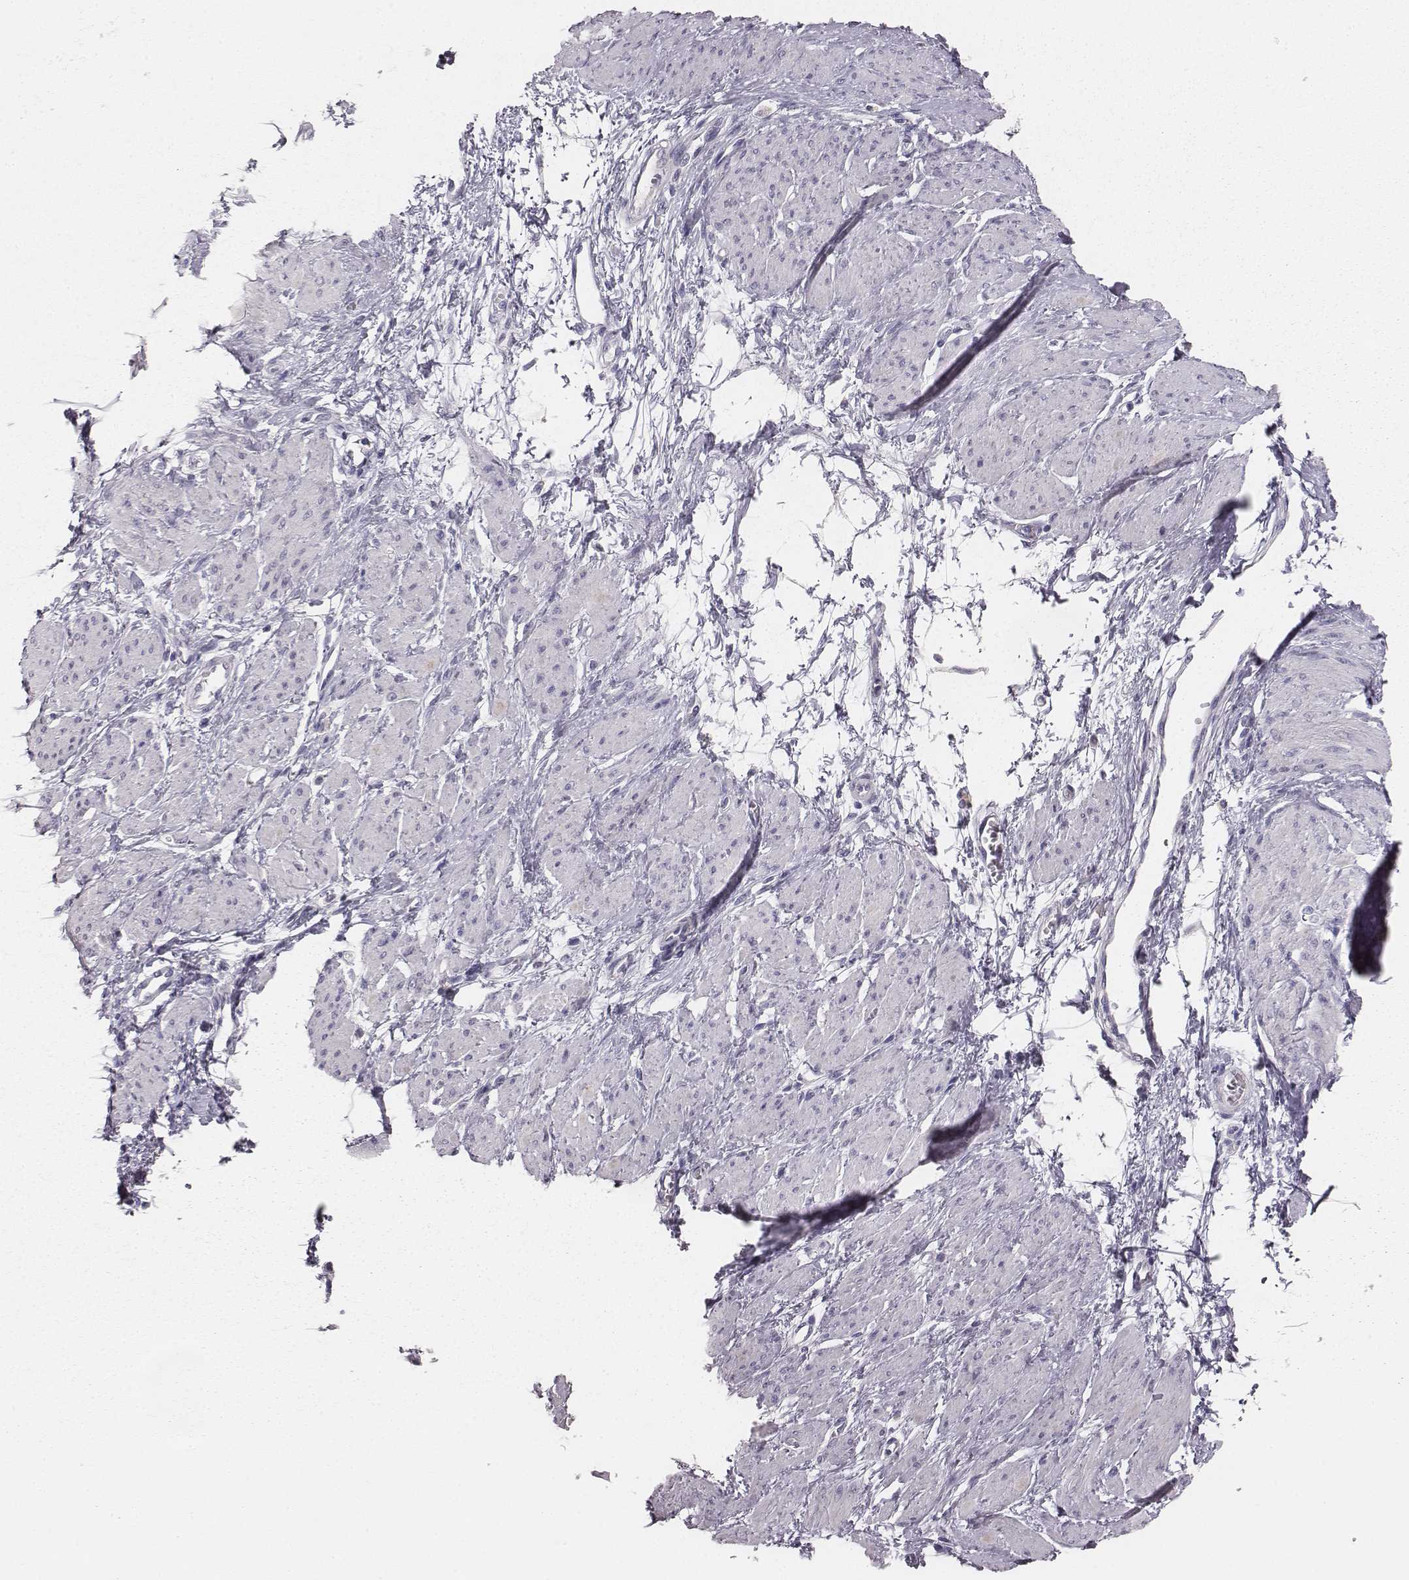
{"staining": {"intensity": "negative", "quantity": "none", "location": "none"}, "tissue": "smooth muscle", "cell_type": "Smooth muscle cells", "image_type": "normal", "snomed": [{"axis": "morphology", "description": "Normal tissue, NOS"}, {"axis": "topography", "description": "Smooth muscle"}, {"axis": "topography", "description": "Uterus"}], "caption": "The micrograph displays no significant expression in smooth muscle cells of smooth muscle.", "gene": "MYH6", "patient": {"sex": "female", "age": 39}}